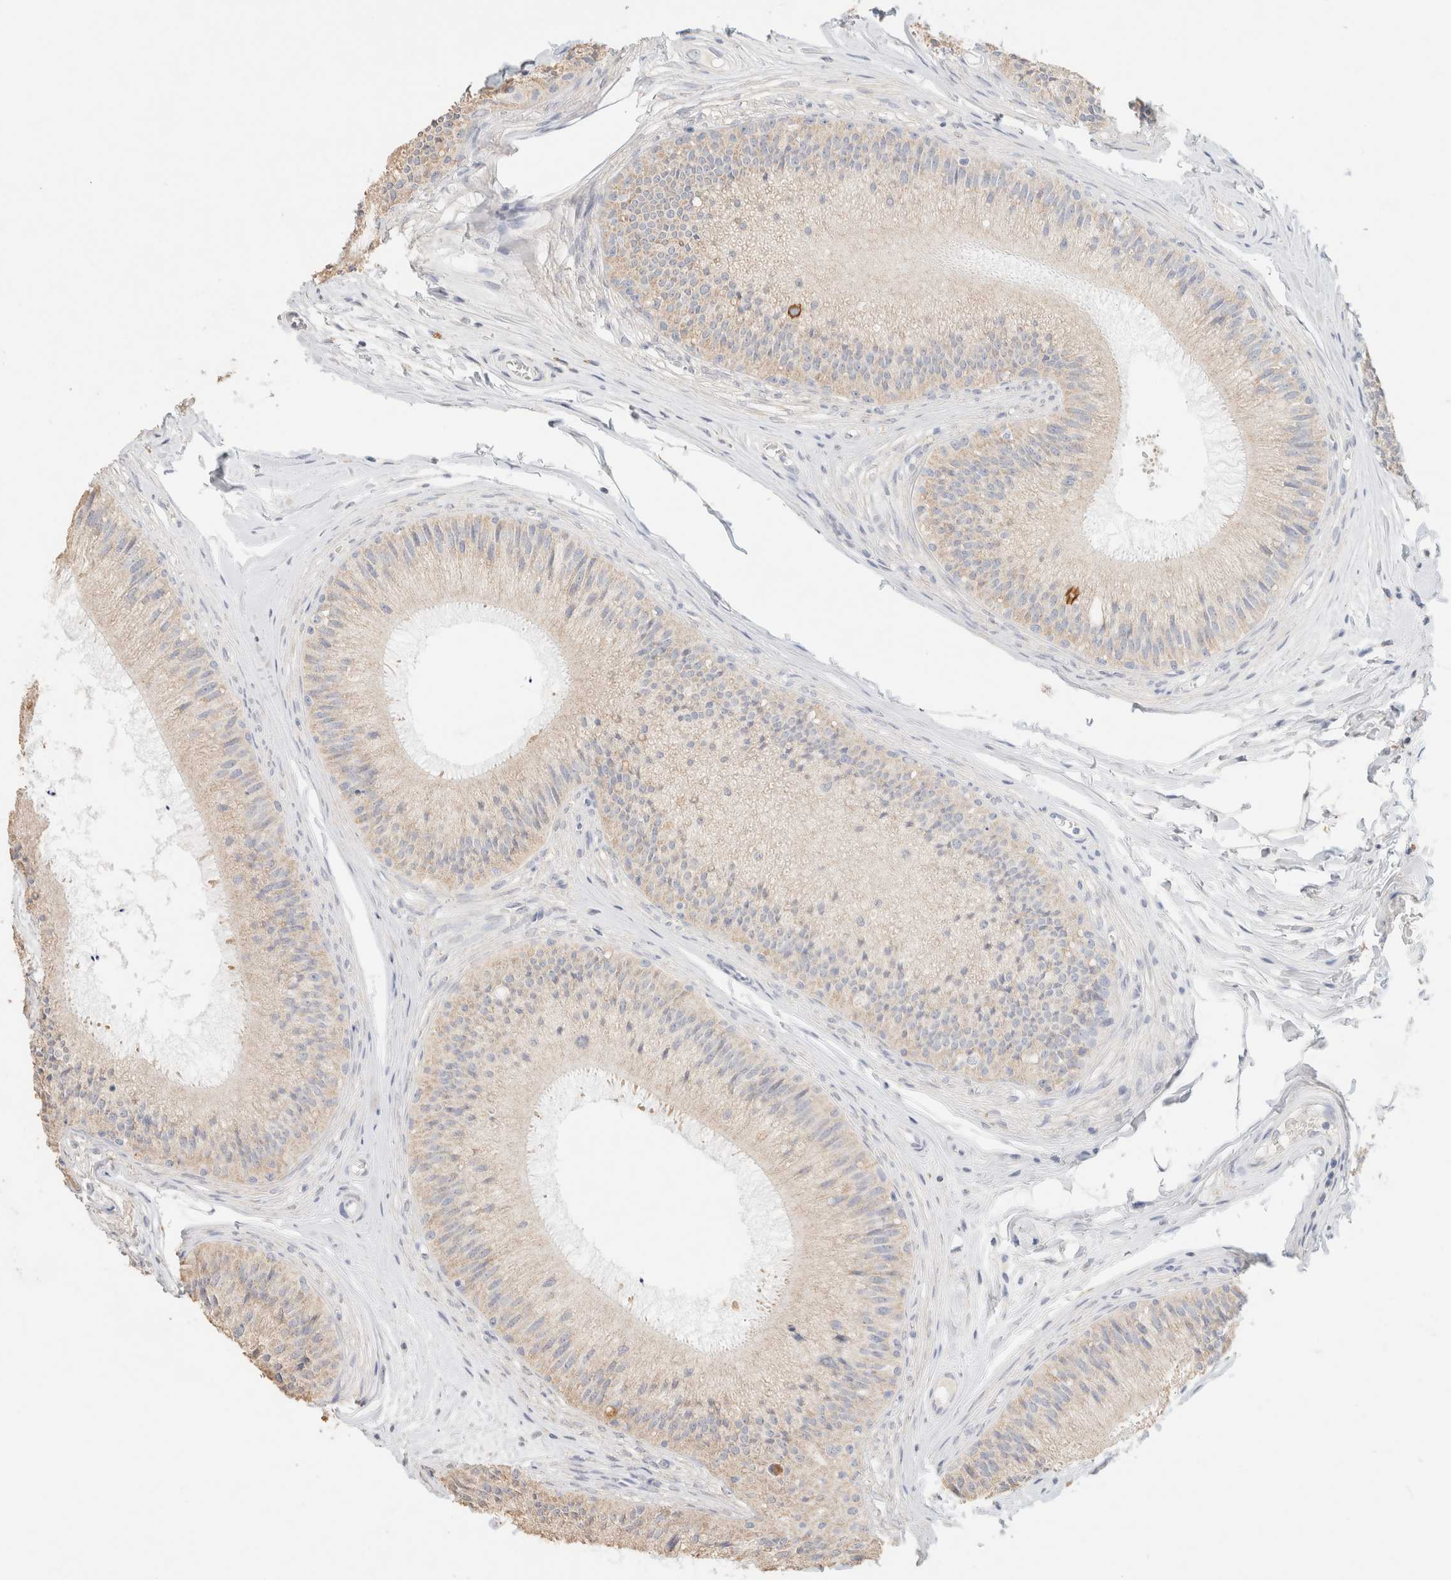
{"staining": {"intensity": "weak", "quantity": "<25%", "location": "cytoplasmic/membranous"}, "tissue": "epididymis", "cell_type": "Glandular cells", "image_type": "normal", "snomed": [{"axis": "morphology", "description": "Normal tissue, NOS"}, {"axis": "topography", "description": "Epididymis"}], "caption": "There is no significant positivity in glandular cells of epididymis. (DAB (3,3'-diaminobenzidine) IHC with hematoxylin counter stain).", "gene": "CA12", "patient": {"sex": "male", "age": 31}}